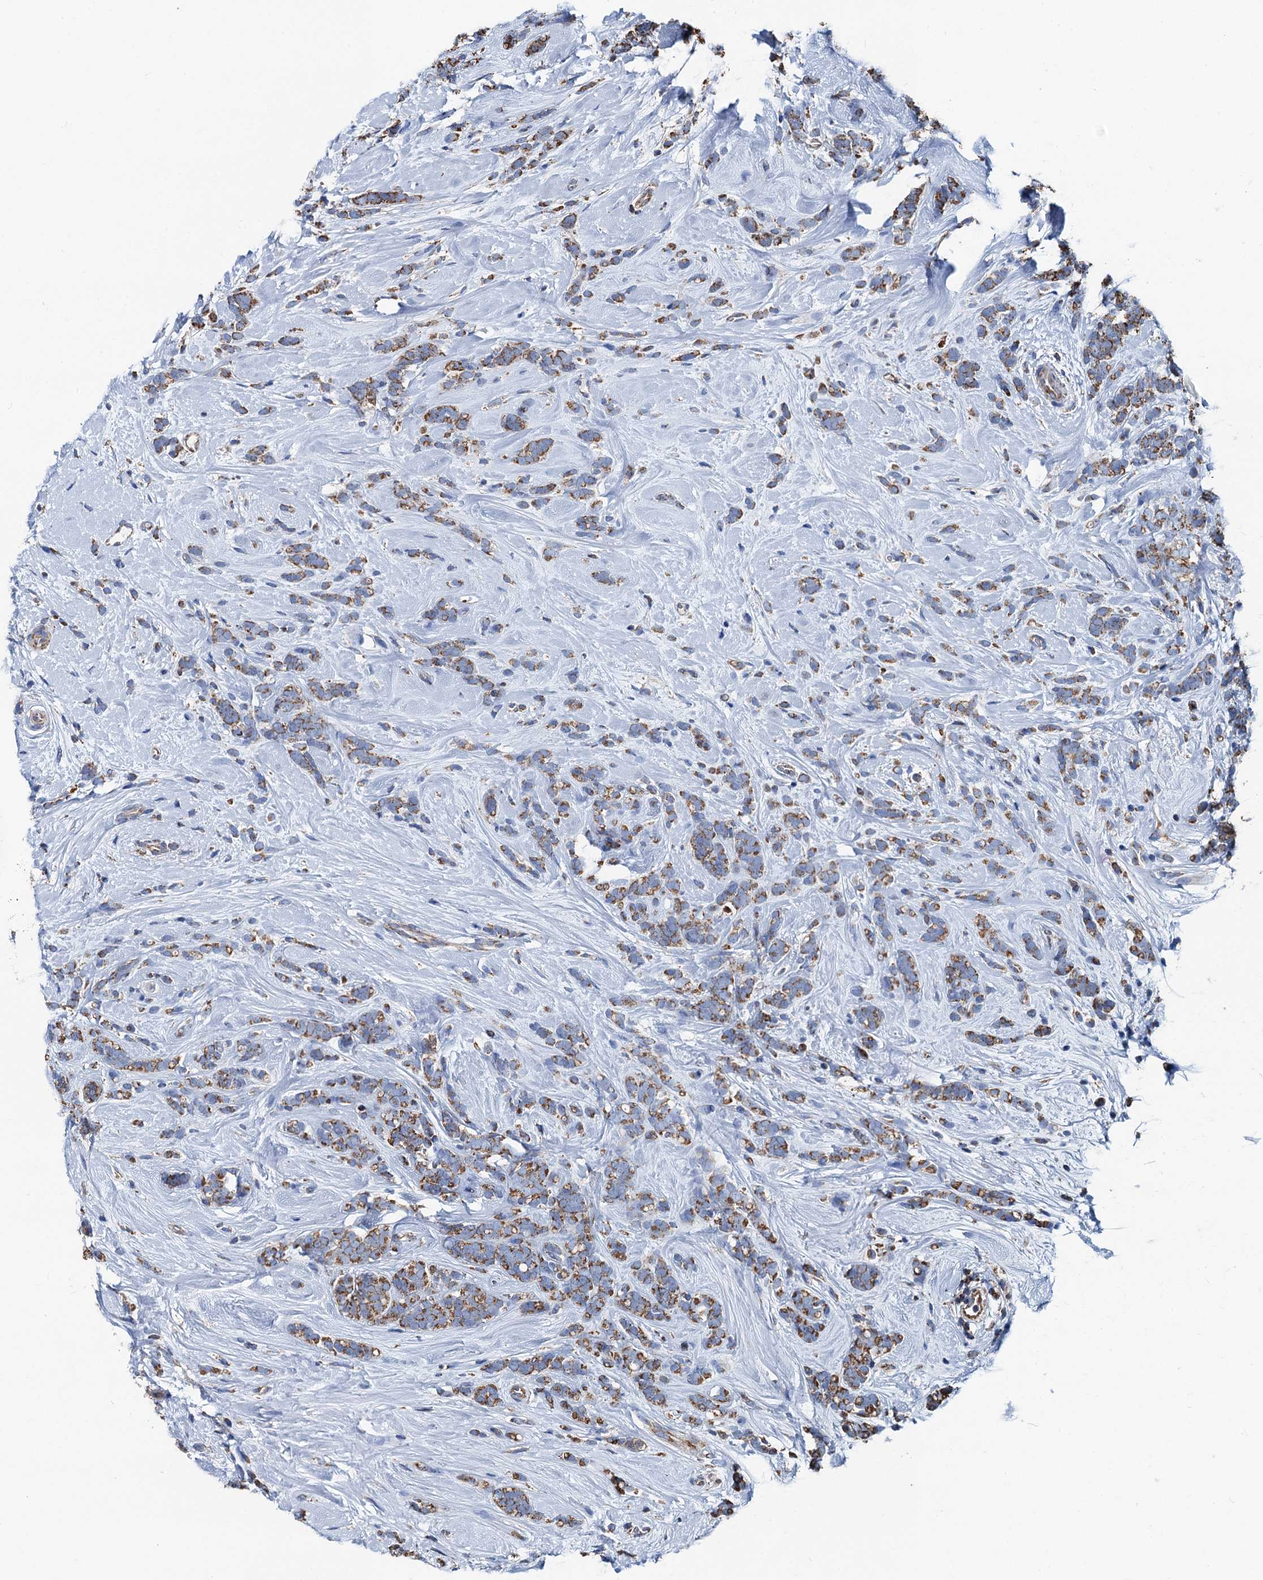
{"staining": {"intensity": "moderate", "quantity": ">75%", "location": "cytoplasmic/membranous"}, "tissue": "breast cancer", "cell_type": "Tumor cells", "image_type": "cancer", "snomed": [{"axis": "morphology", "description": "Lobular carcinoma"}, {"axis": "topography", "description": "Breast"}], "caption": "High-magnification brightfield microscopy of lobular carcinoma (breast) stained with DAB (3,3'-diaminobenzidine) (brown) and counterstained with hematoxylin (blue). tumor cells exhibit moderate cytoplasmic/membranous positivity is present in about>75% of cells.", "gene": "AAGAB", "patient": {"sex": "female", "age": 58}}